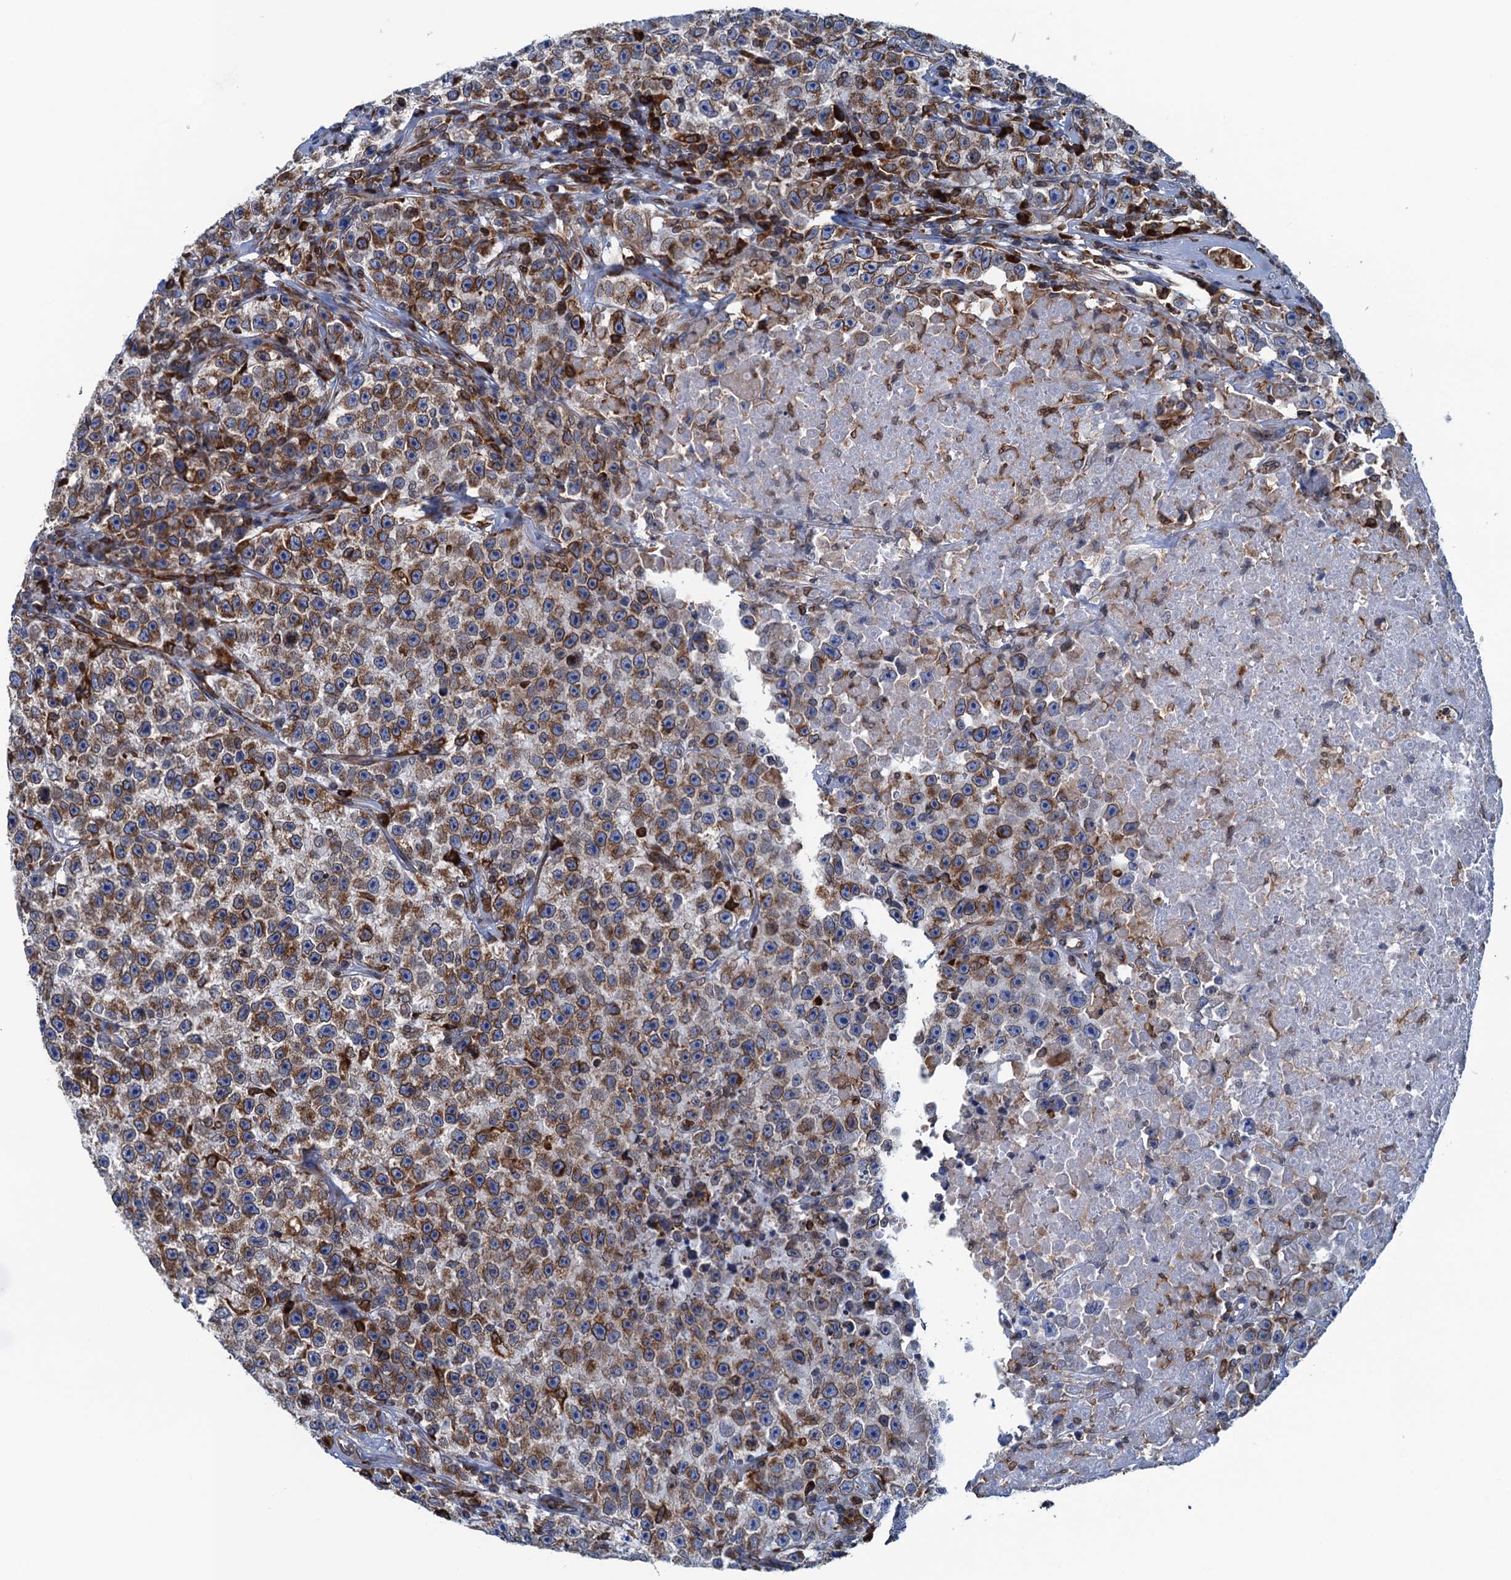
{"staining": {"intensity": "moderate", "quantity": ">75%", "location": "cytoplasmic/membranous"}, "tissue": "testis cancer", "cell_type": "Tumor cells", "image_type": "cancer", "snomed": [{"axis": "morphology", "description": "Seminoma, NOS"}, {"axis": "topography", "description": "Testis"}], "caption": "Immunohistochemical staining of seminoma (testis) displays medium levels of moderate cytoplasmic/membranous expression in approximately >75% of tumor cells.", "gene": "TMEM205", "patient": {"sex": "male", "age": 22}}